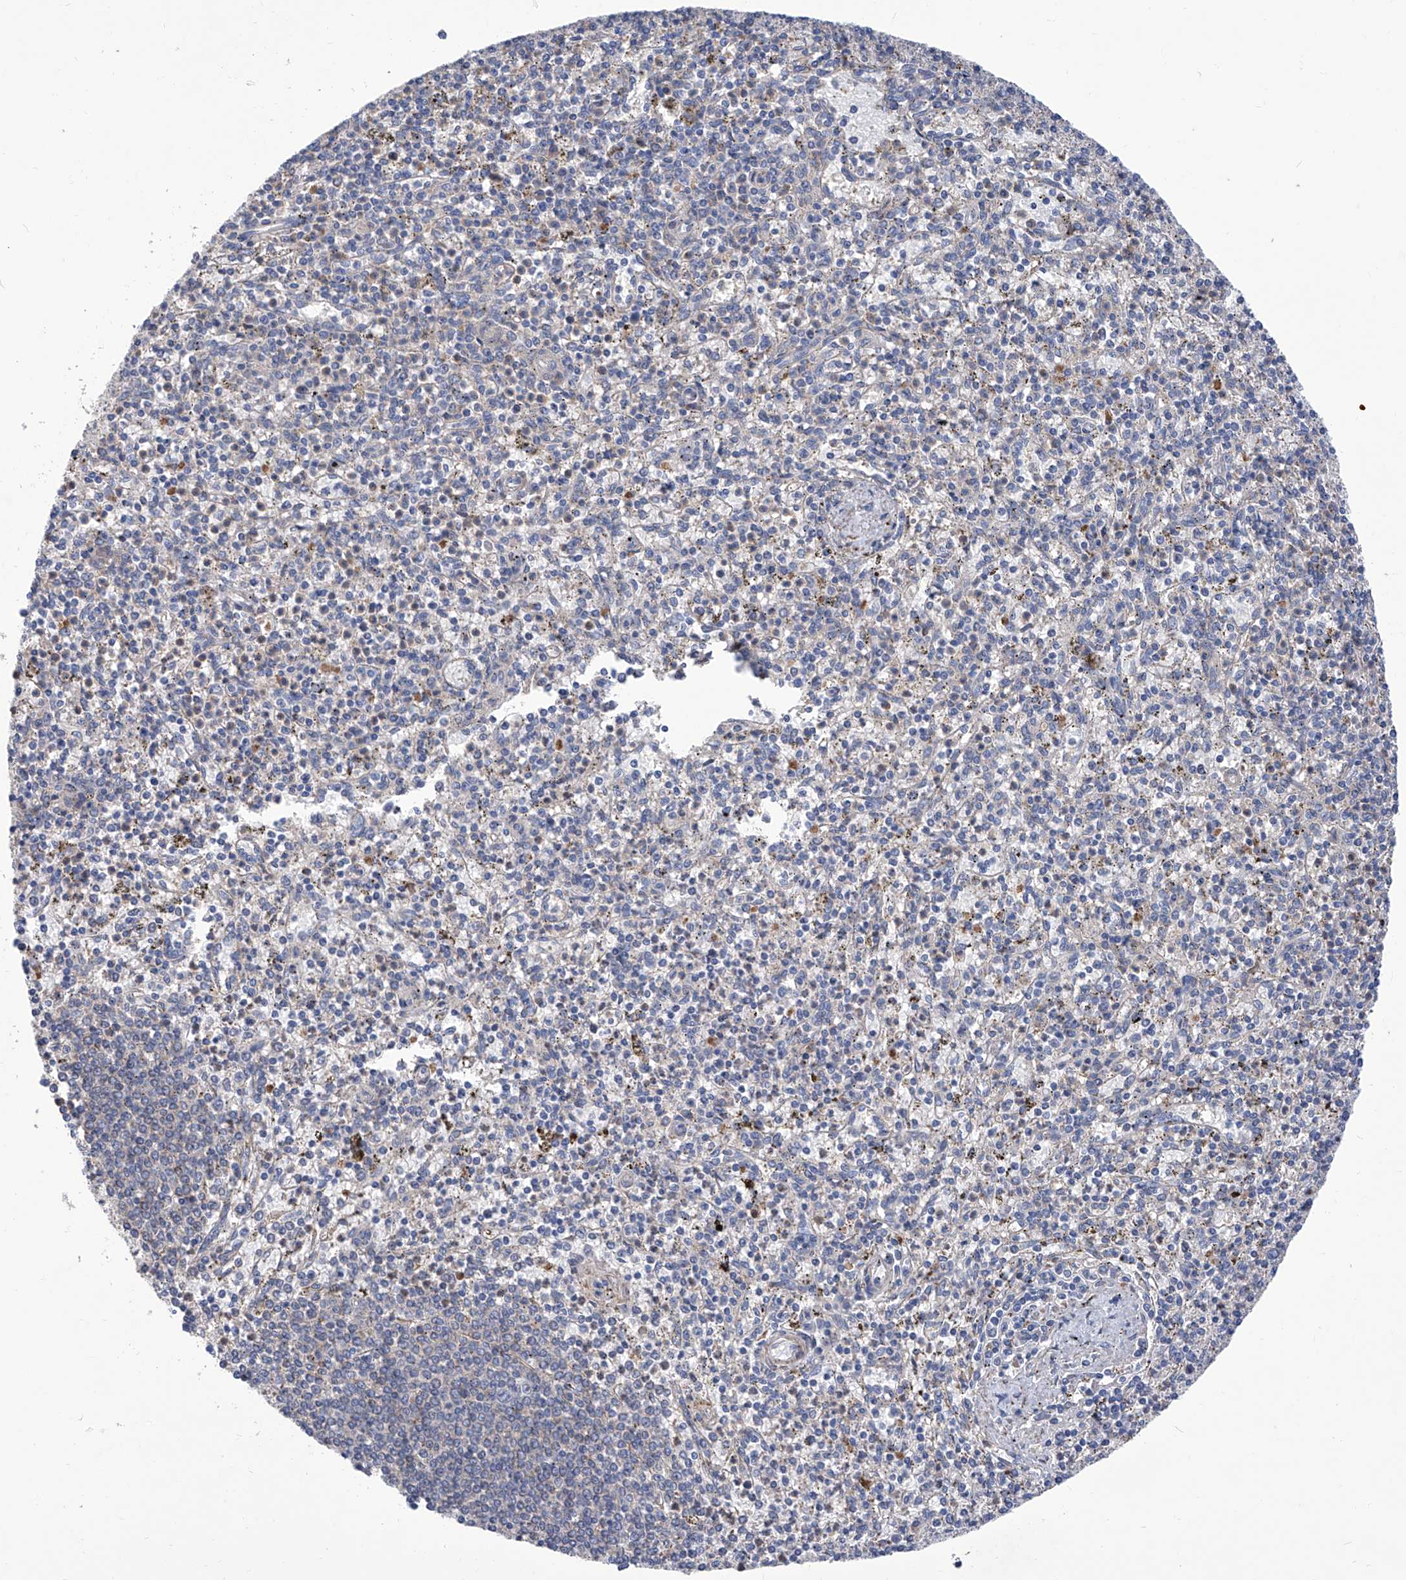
{"staining": {"intensity": "negative", "quantity": "none", "location": "none"}, "tissue": "spleen", "cell_type": "Cells in red pulp", "image_type": "normal", "snomed": [{"axis": "morphology", "description": "Normal tissue, NOS"}, {"axis": "topography", "description": "Spleen"}], "caption": "Immunohistochemistry (IHC) image of unremarkable human spleen stained for a protein (brown), which shows no expression in cells in red pulp.", "gene": "SMS", "patient": {"sex": "male", "age": 72}}